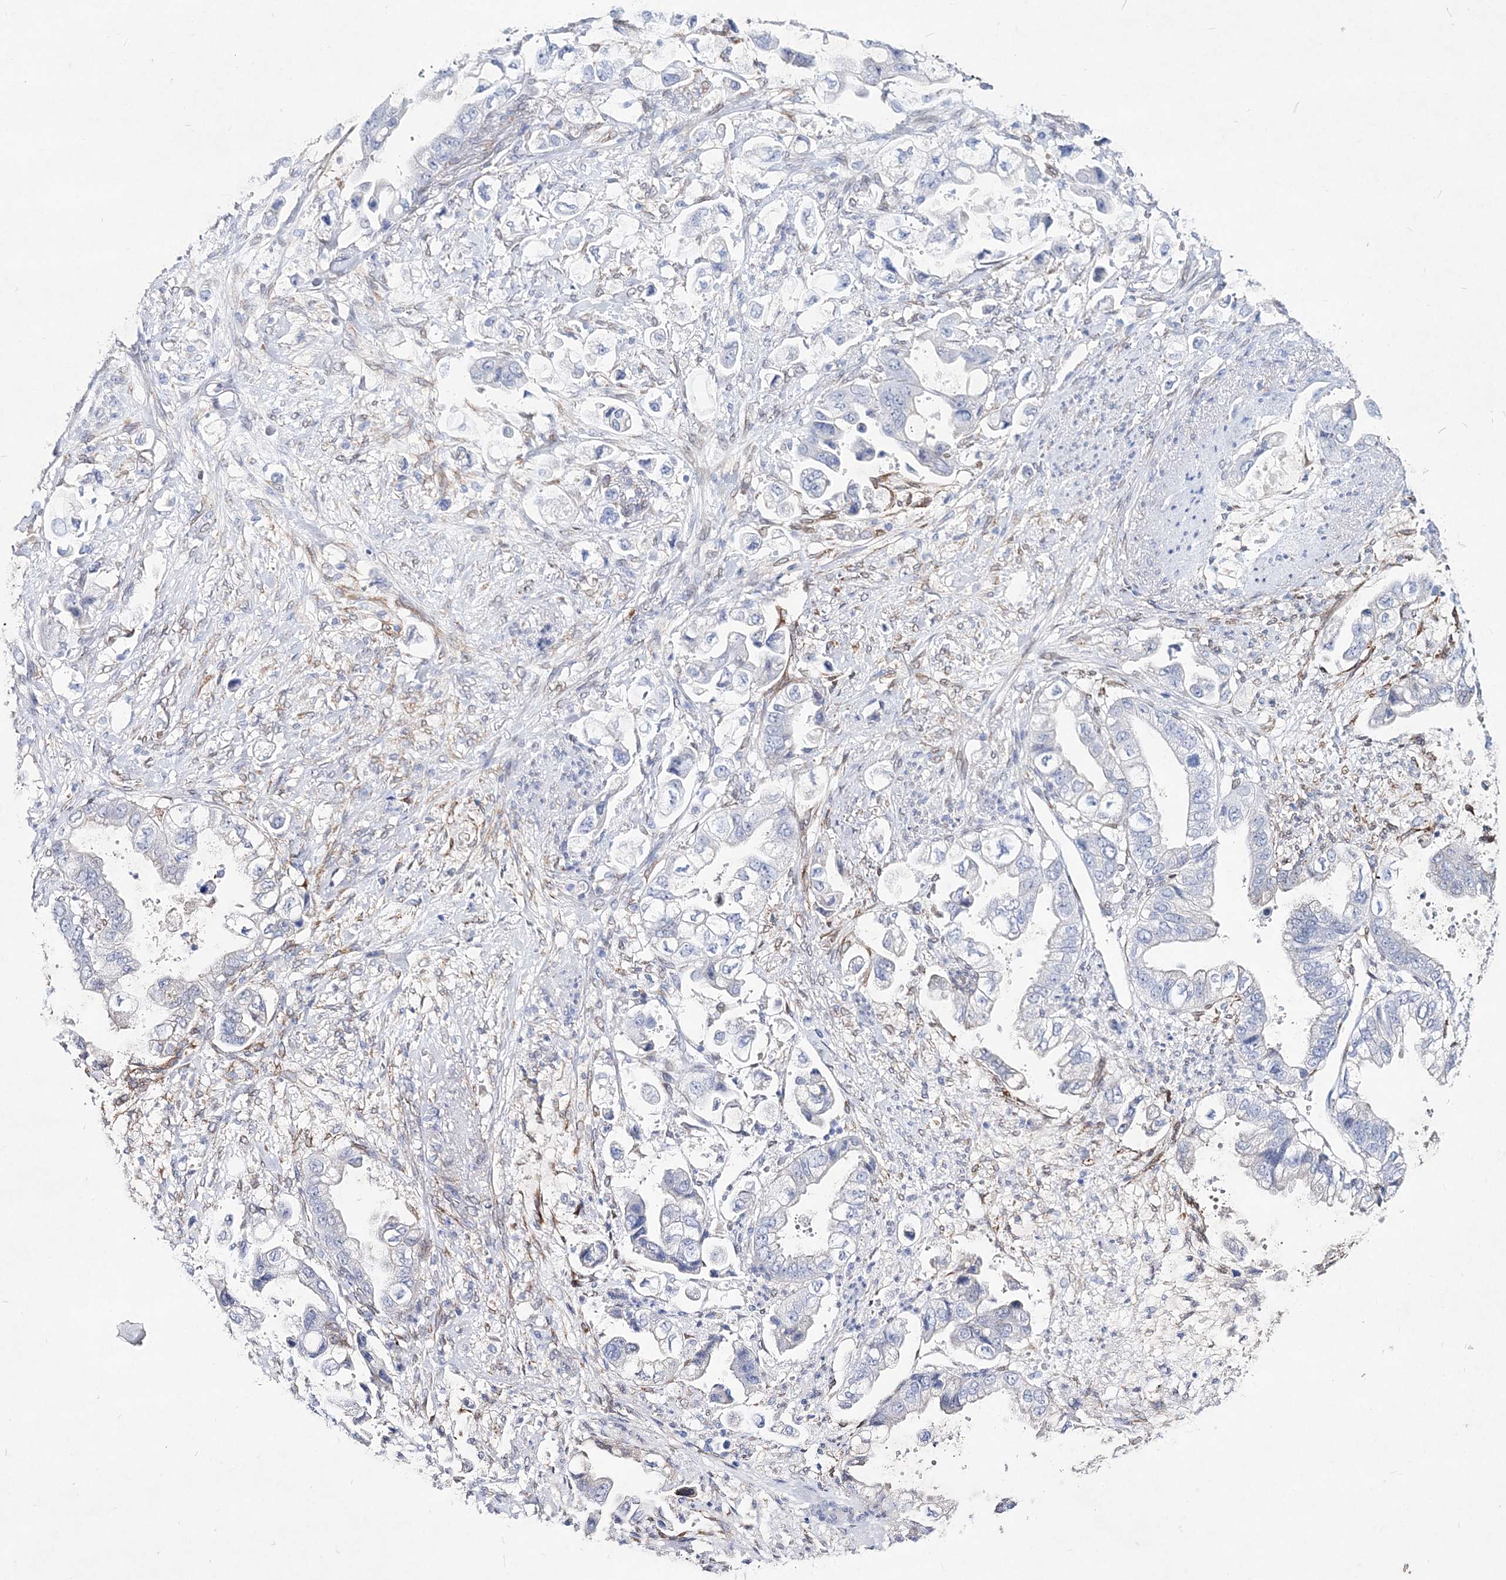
{"staining": {"intensity": "negative", "quantity": "none", "location": "none"}, "tissue": "stomach cancer", "cell_type": "Tumor cells", "image_type": "cancer", "snomed": [{"axis": "morphology", "description": "Adenocarcinoma, NOS"}, {"axis": "topography", "description": "Stomach"}], "caption": "This is an IHC histopathology image of human stomach cancer. There is no staining in tumor cells.", "gene": "SPINK7", "patient": {"sex": "male", "age": 62}}